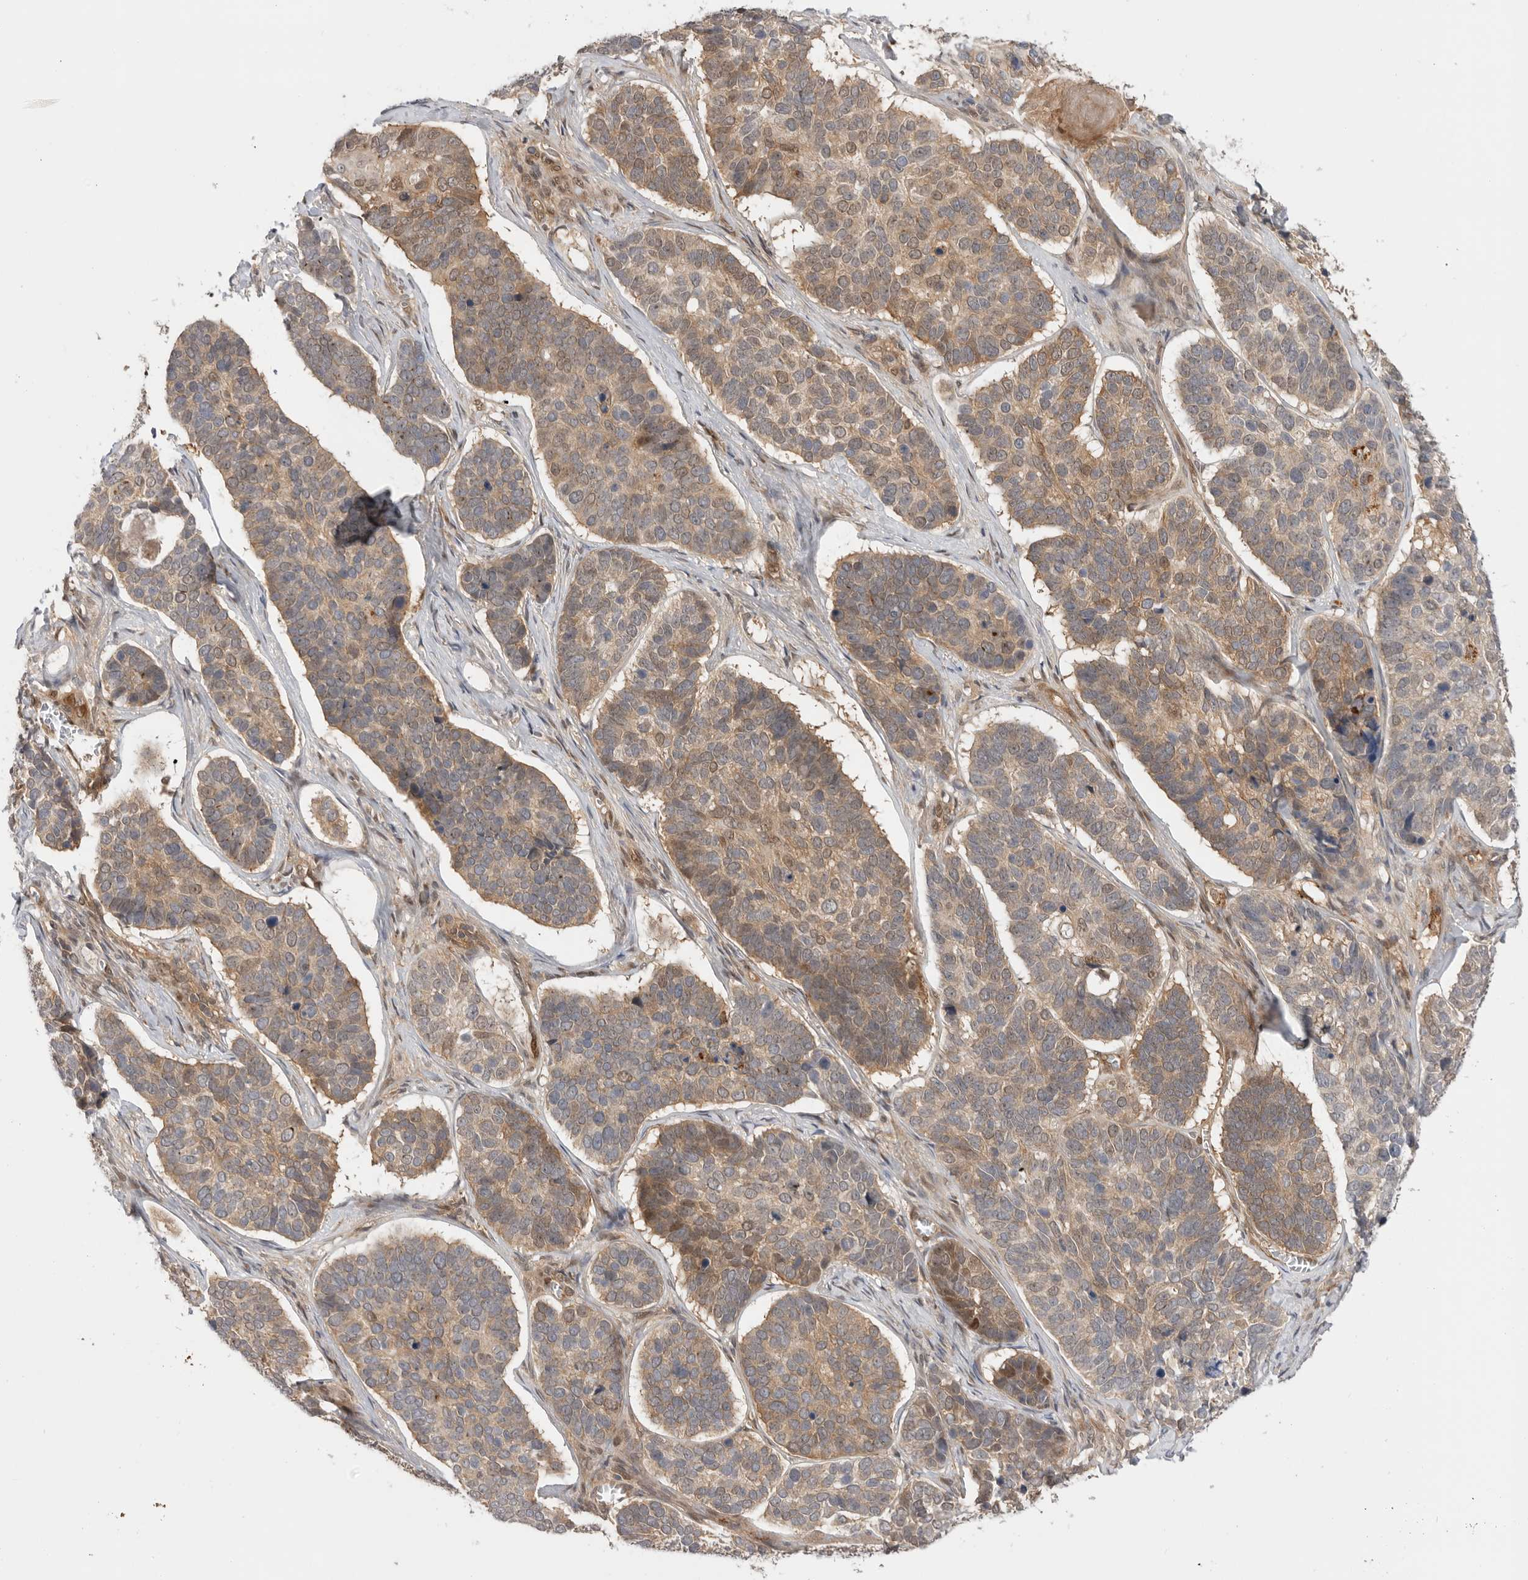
{"staining": {"intensity": "weak", "quantity": ">75%", "location": "cytoplasmic/membranous"}, "tissue": "skin cancer", "cell_type": "Tumor cells", "image_type": "cancer", "snomed": [{"axis": "morphology", "description": "Basal cell carcinoma"}, {"axis": "topography", "description": "Skin"}], "caption": "Human skin basal cell carcinoma stained for a protein (brown) demonstrates weak cytoplasmic/membranous positive expression in approximately >75% of tumor cells.", "gene": "DCAF8", "patient": {"sex": "male", "age": 62}}